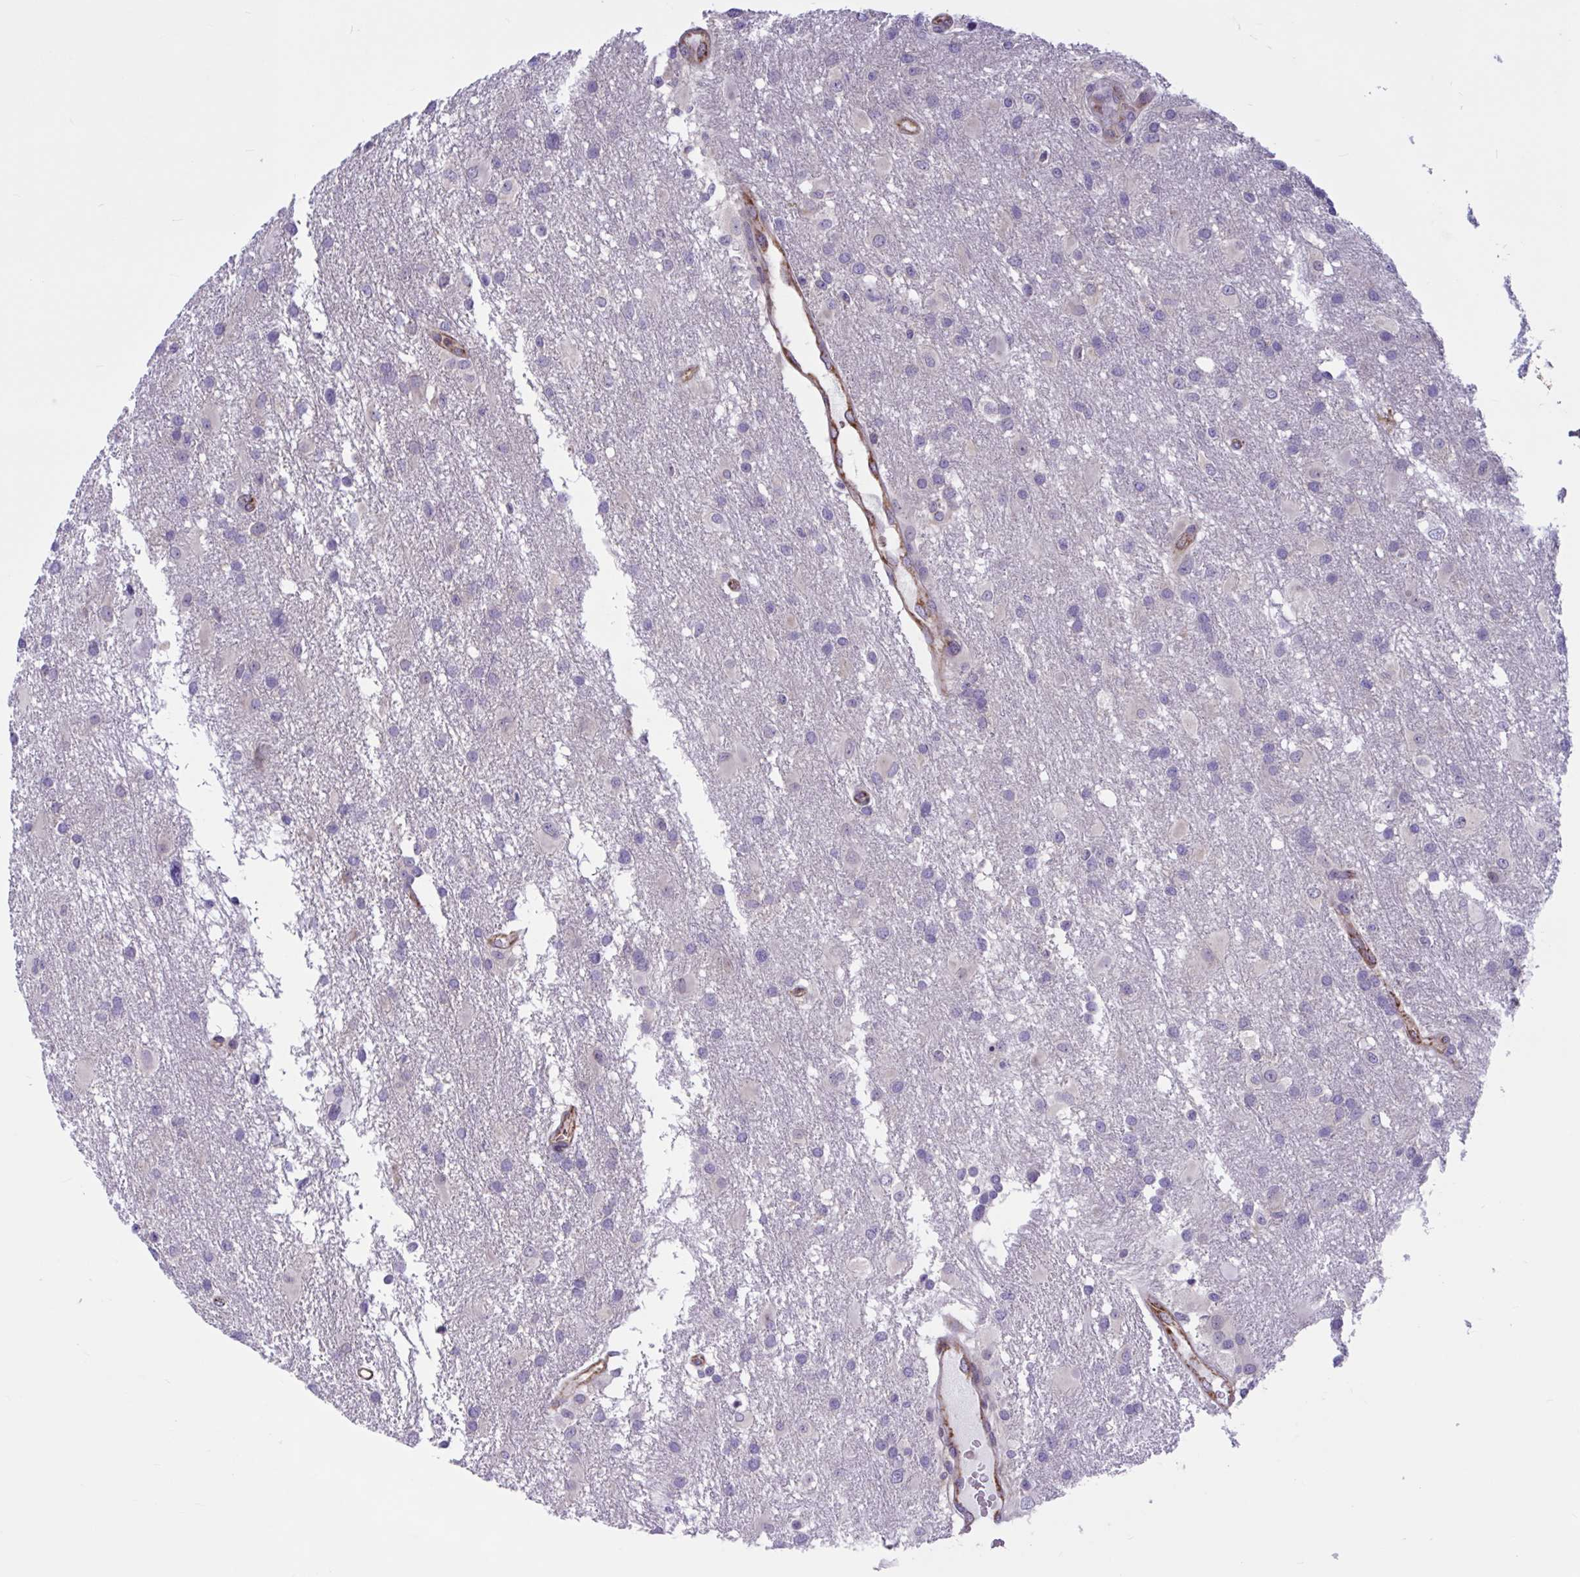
{"staining": {"intensity": "negative", "quantity": "none", "location": "none"}, "tissue": "glioma", "cell_type": "Tumor cells", "image_type": "cancer", "snomed": [{"axis": "morphology", "description": "Glioma, malignant, High grade"}, {"axis": "topography", "description": "Brain"}], "caption": "Glioma was stained to show a protein in brown. There is no significant positivity in tumor cells.", "gene": "TANK", "patient": {"sex": "male", "age": 53}}